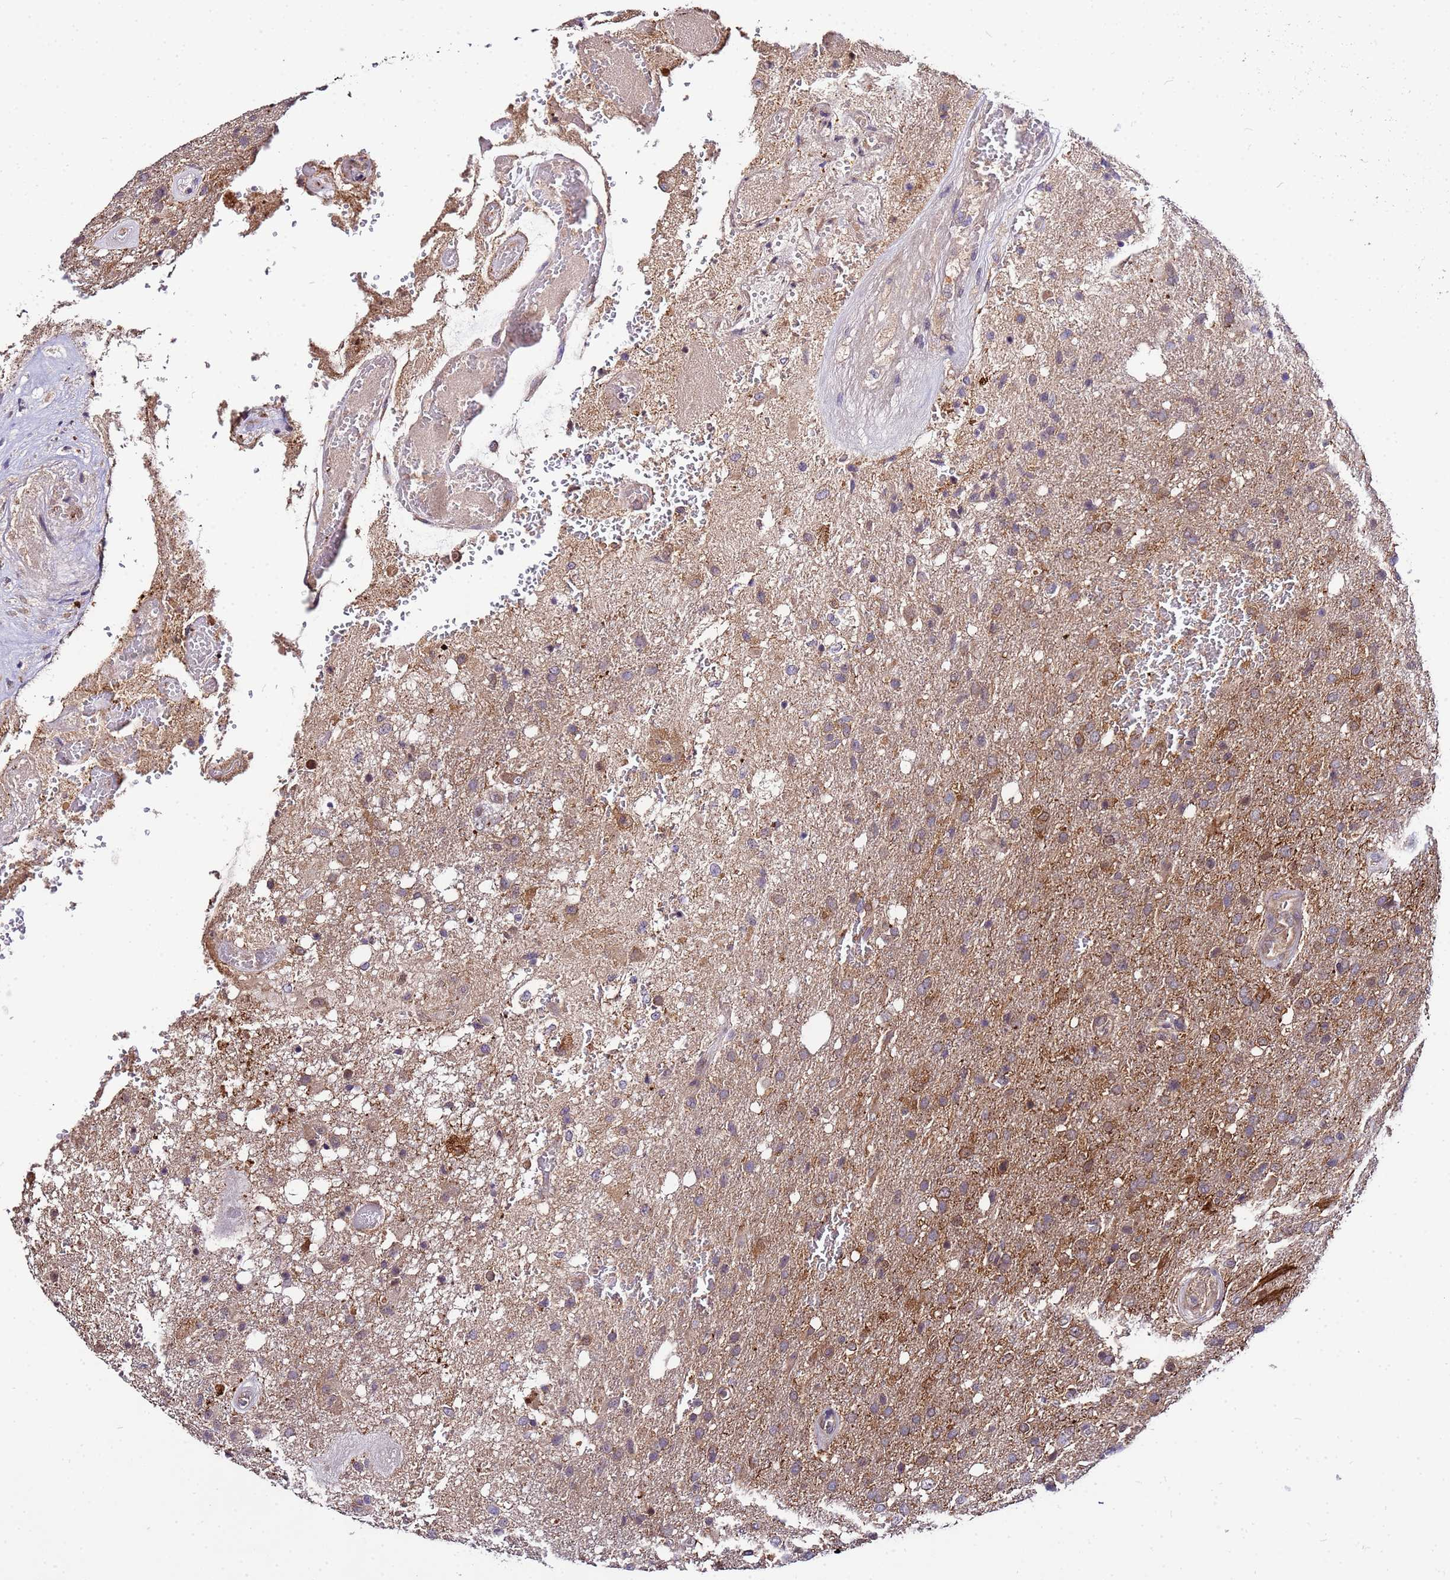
{"staining": {"intensity": "moderate", "quantity": ">75%", "location": "cytoplasmic/membranous"}, "tissue": "glioma", "cell_type": "Tumor cells", "image_type": "cancer", "snomed": [{"axis": "morphology", "description": "Glioma, malignant, High grade"}, {"axis": "topography", "description": "Brain"}], "caption": "Immunohistochemical staining of human glioma exhibits medium levels of moderate cytoplasmic/membranous positivity in approximately >75% of tumor cells. (IHC, brightfield microscopy, high magnification).", "gene": "GSPT2", "patient": {"sex": "female", "age": 74}}